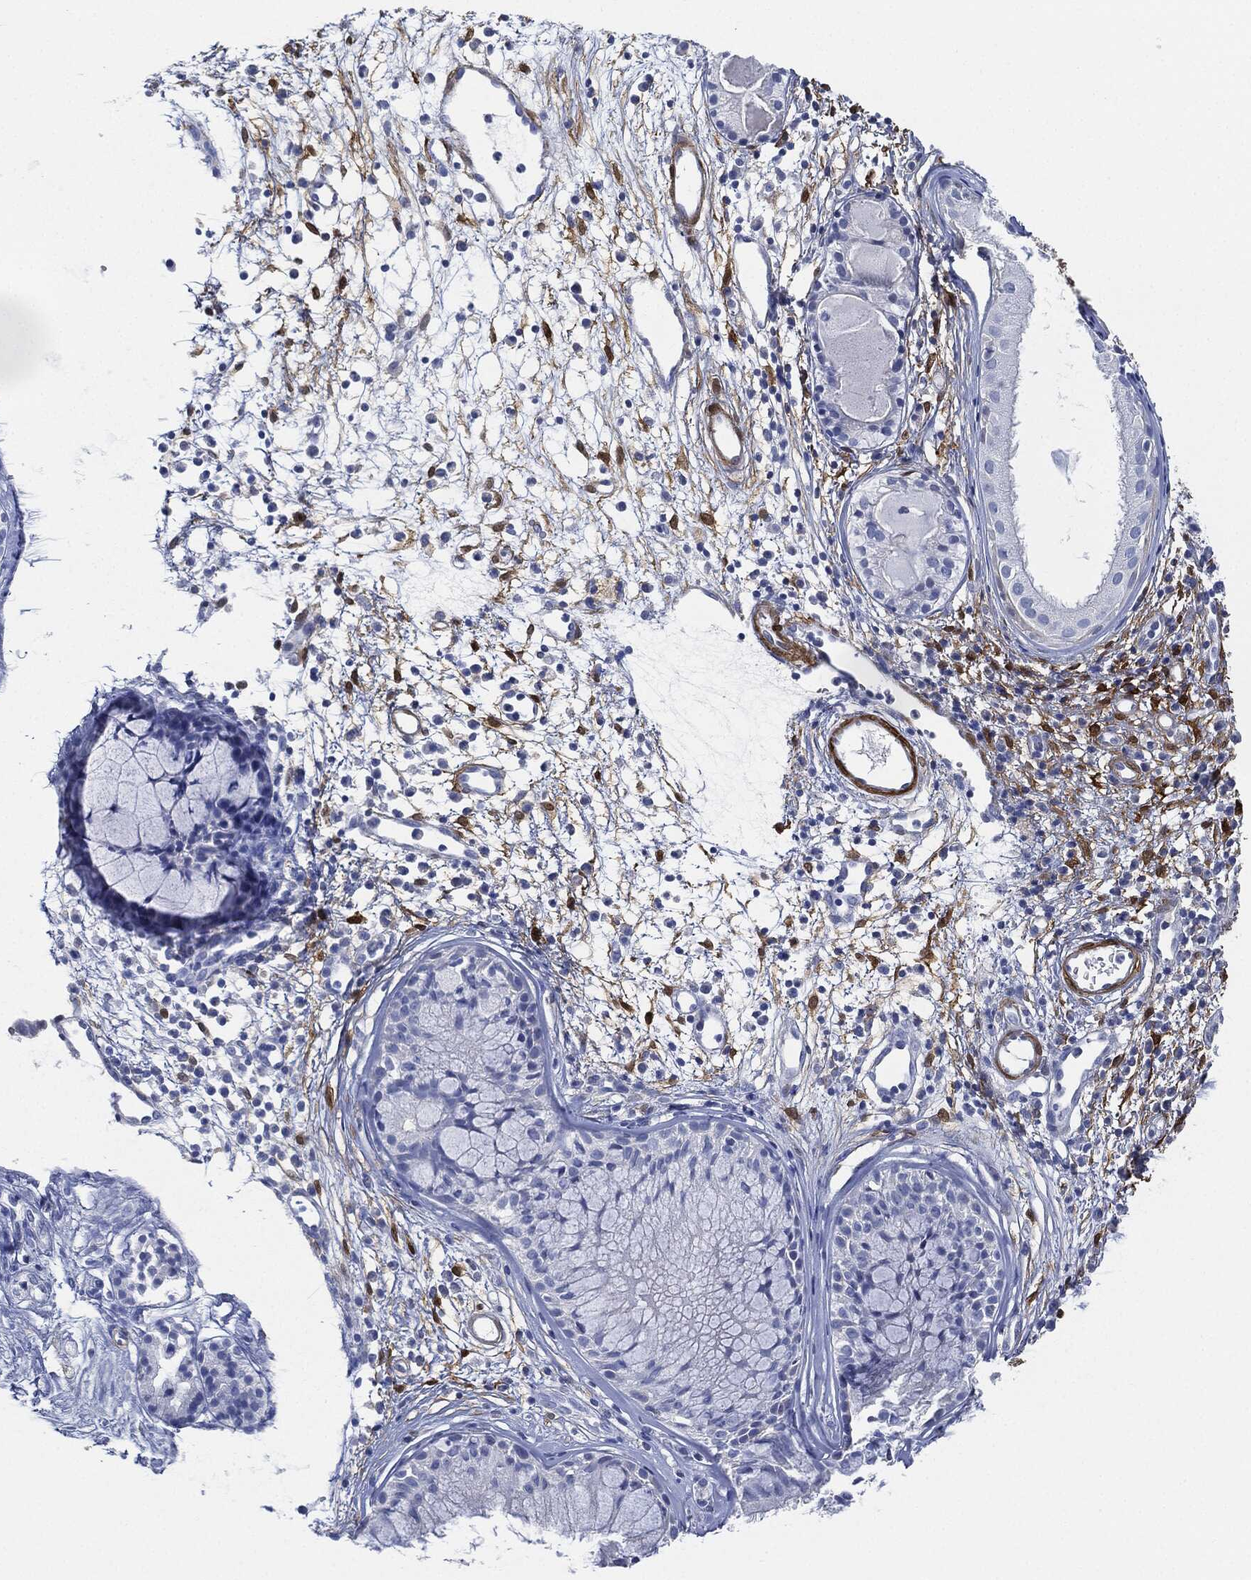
{"staining": {"intensity": "negative", "quantity": "none", "location": "none"}, "tissue": "nasopharynx", "cell_type": "Respiratory epithelial cells", "image_type": "normal", "snomed": [{"axis": "morphology", "description": "Normal tissue, NOS"}, {"axis": "topography", "description": "Nasopharynx"}], "caption": "Image shows no protein staining in respiratory epithelial cells of unremarkable nasopharynx. (Stains: DAB immunohistochemistry with hematoxylin counter stain, Microscopy: brightfield microscopy at high magnification).", "gene": "TAGLN", "patient": {"sex": "male", "age": 77}}